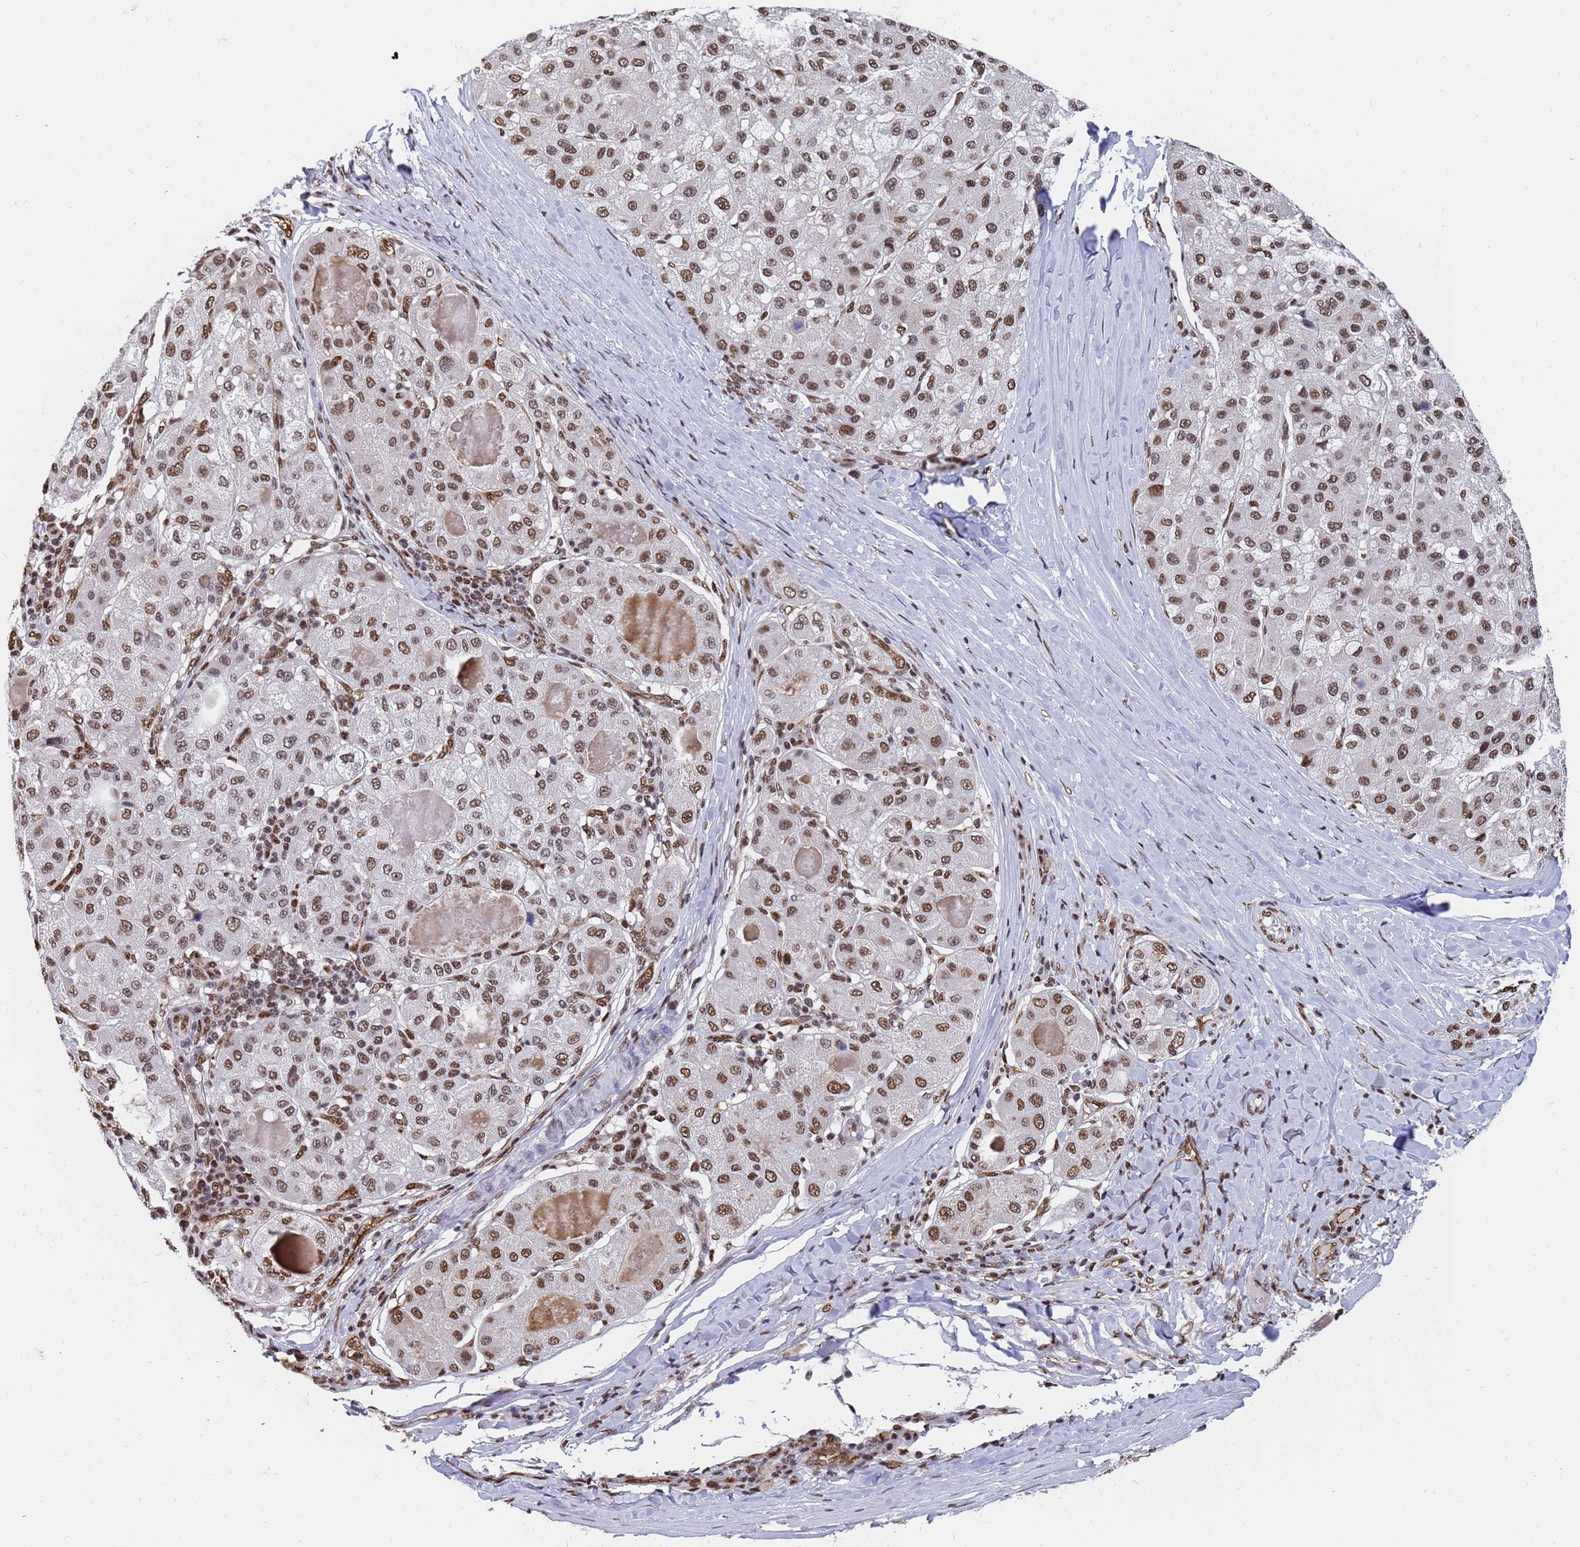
{"staining": {"intensity": "moderate", "quantity": ">75%", "location": "nuclear"}, "tissue": "liver cancer", "cell_type": "Tumor cells", "image_type": "cancer", "snomed": [{"axis": "morphology", "description": "Carcinoma, Hepatocellular, NOS"}, {"axis": "topography", "description": "Liver"}], "caption": "Hepatocellular carcinoma (liver) tissue demonstrates moderate nuclear positivity in approximately >75% of tumor cells", "gene": "RAVER2", "patient": {"sex": "male", "age": 80}}